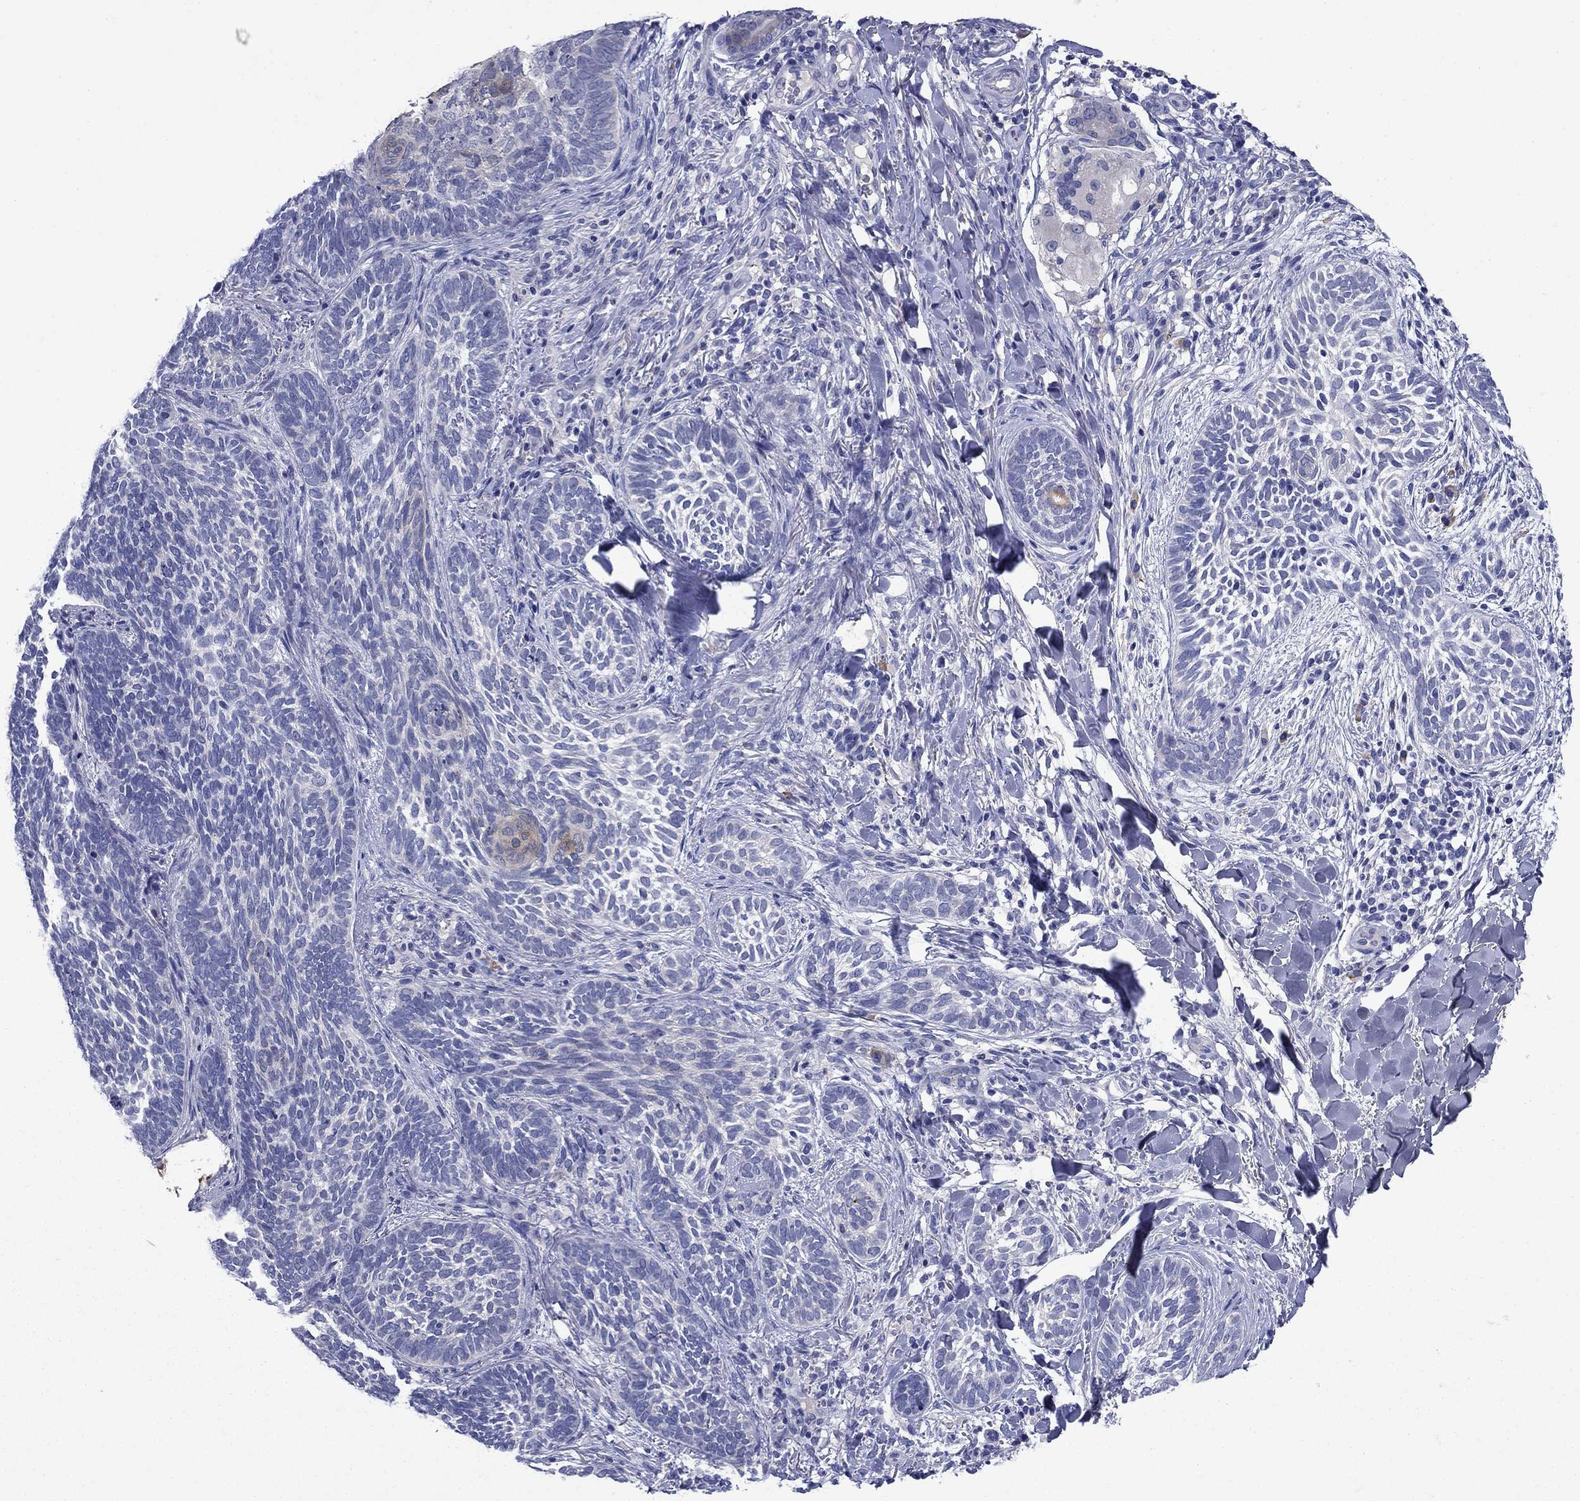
{"staining": {"intensity": "negative", "quantity": "none", "location": "none"}, "tissue": "skin cancer", "cell_type": "Tumor cells", "image_type": "cancer", "snomed": [{"axis": "morphology", "description": "Normal tissue, NOS"}, {"axis": "morphology", "description": "Basal cell carcinoma"}, {"axis": "topography", "description": "Skin"}], "caption": "The micrograph exhibits no significant staining in tumor cells of skin basal cell carcinoma.", "gene": "SULT2B1", "patient": {"sex": "male", "age": 46}}